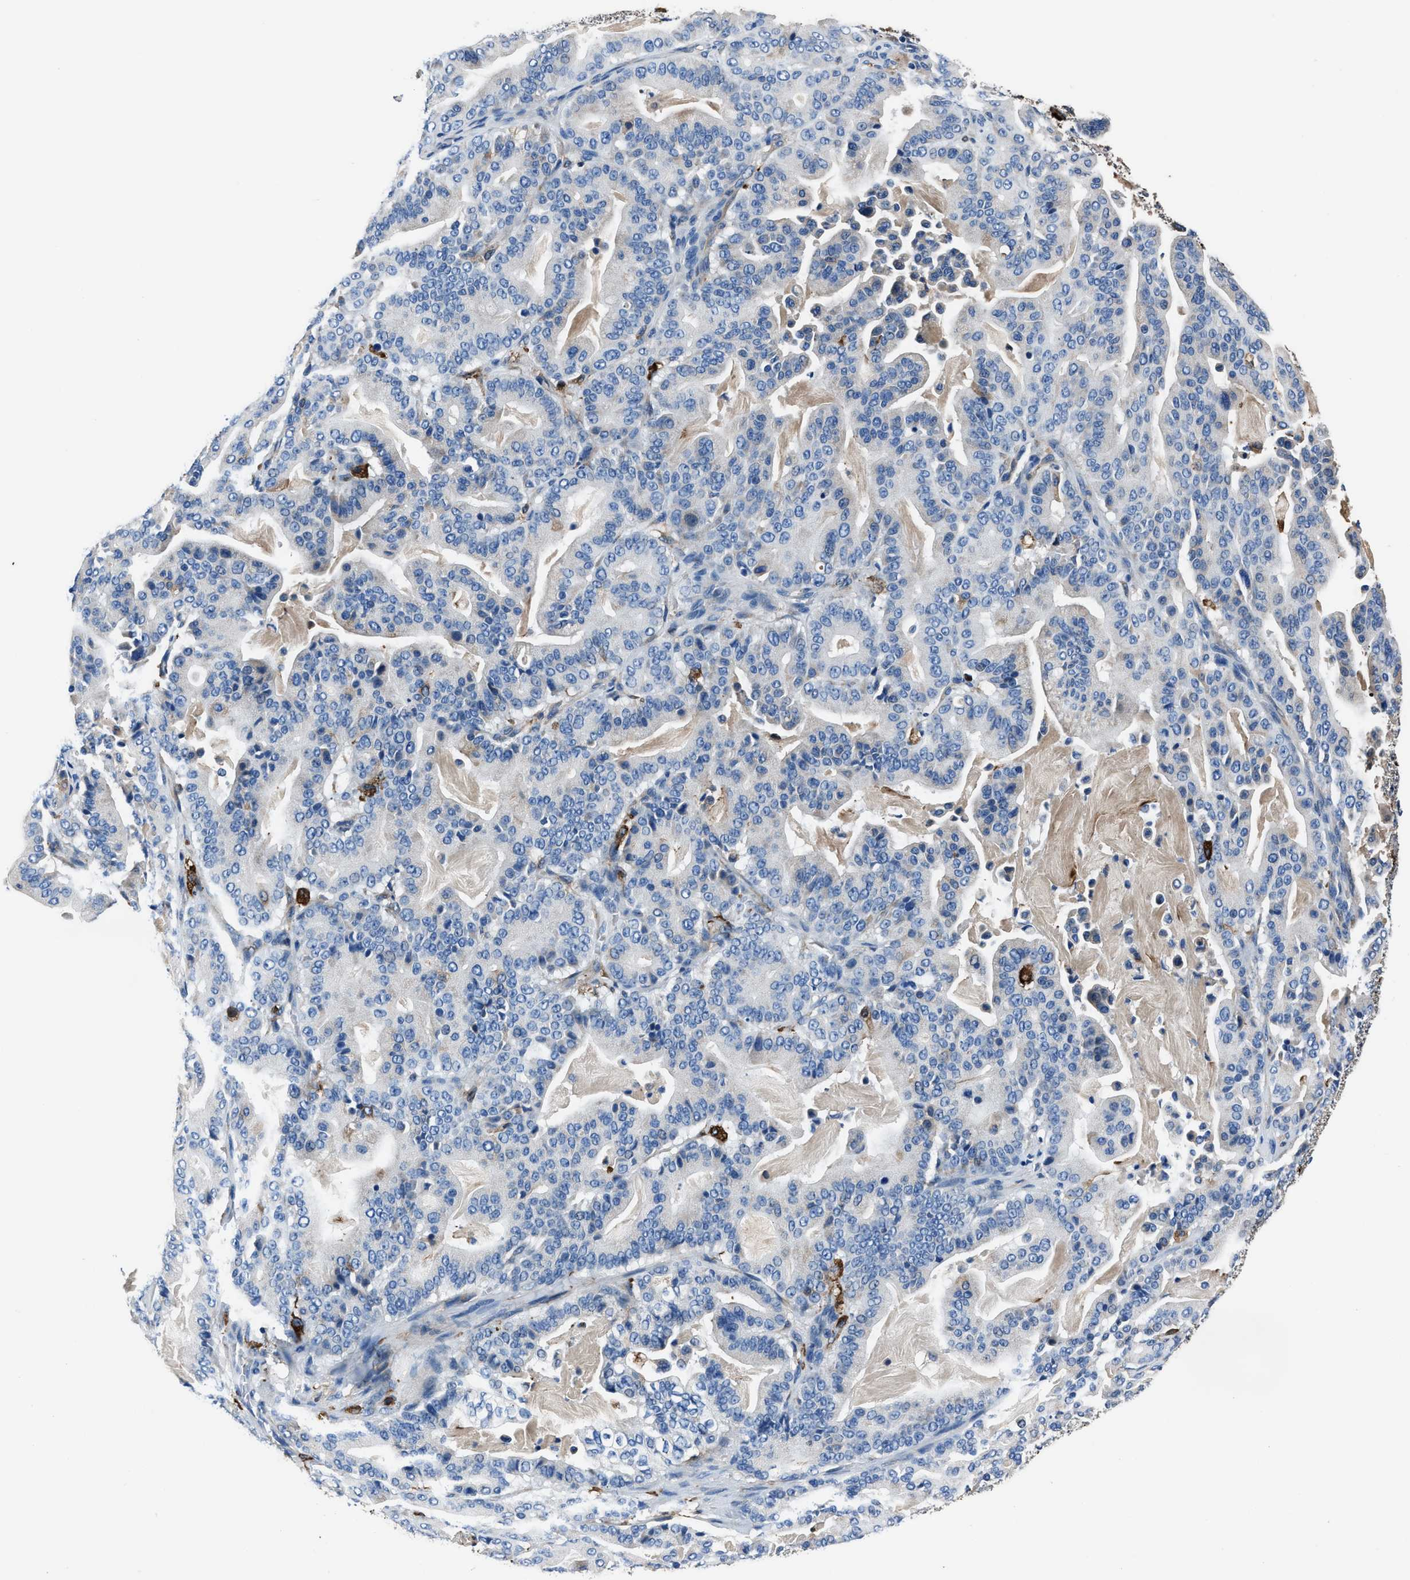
{"staining": {"intensity": "negative", "quantity": "none", "location": "none"}, "tissue": "pancreatic cancer", "cell_type": "Tumor cells", "image_type": "cancer", "snomed": [{"axis": "morphology", "description": "Adenocarcinoma, NOS"}, {"axis": "topography", "description": "Pancreas"}], "caption": "The immunohistochemistry (IHC) image has no significant positivity in tumor cells of pancreatic adenocarcinoma tissue.", "gene": "FTL", "patient": {"sex": "male", "age": 63}}